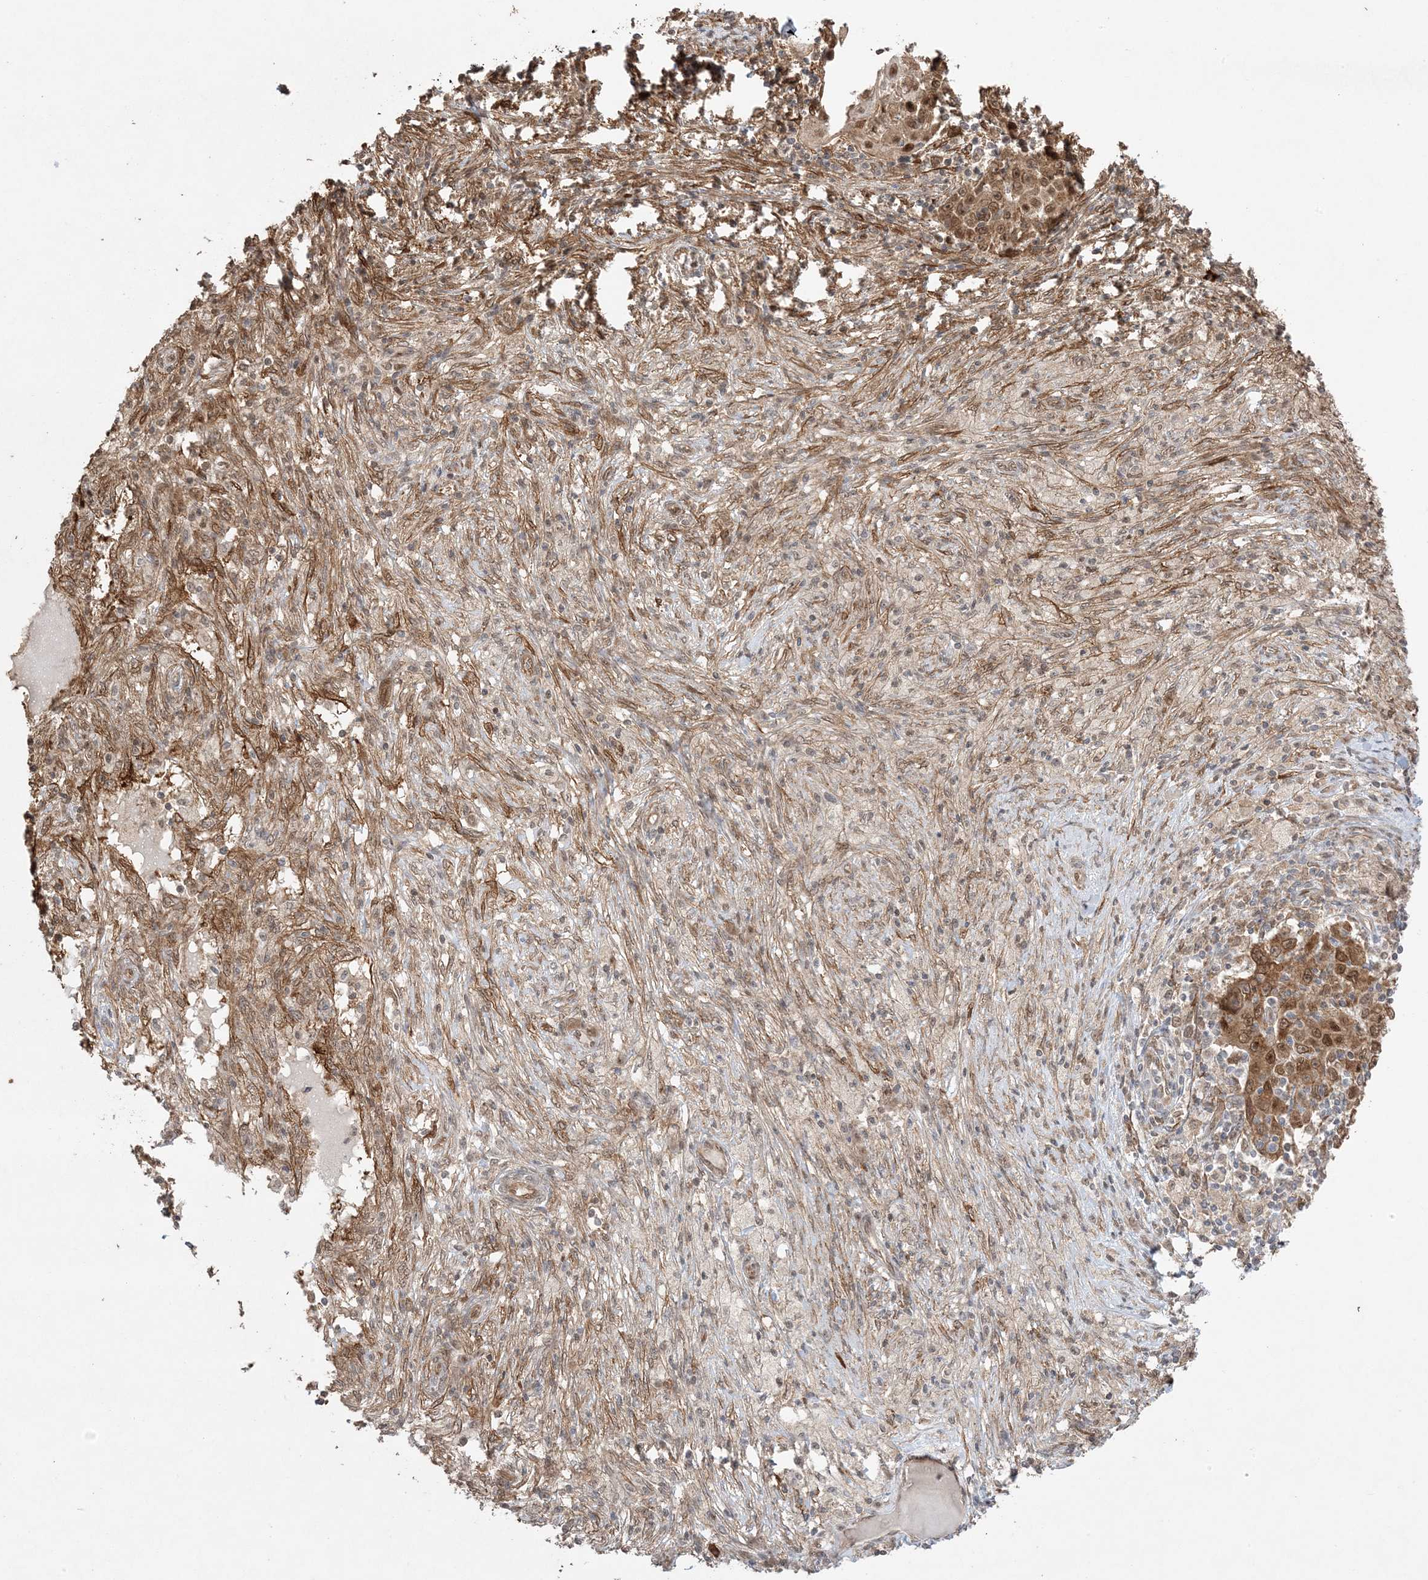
{"staining": {"intensity": "moderate", "quantity": ">75%", "location": "cytoplasmic/membranous,nuclear"}, "tissue": "ovarian cancer", "cell_type": "Tumor cells", "image_type": "cancer", "snomed": [{"axis": "morphology", "description": "Carcinoma, endometroid"}, {"axis": "topography", "description": "Ovary"}], "caption": "Immunohistochemical staining of human endometroid carcinoma (ovarian) exhibits medium levels of moderate cytoplasmic/membranous and nuclear protein positivity in approximately >75% of tumor cells. The protein is shown in brown color, while the nuclei are stained blue.", "gene": "ZBTB41", "patient": {"sex": "female", "age": 42}}